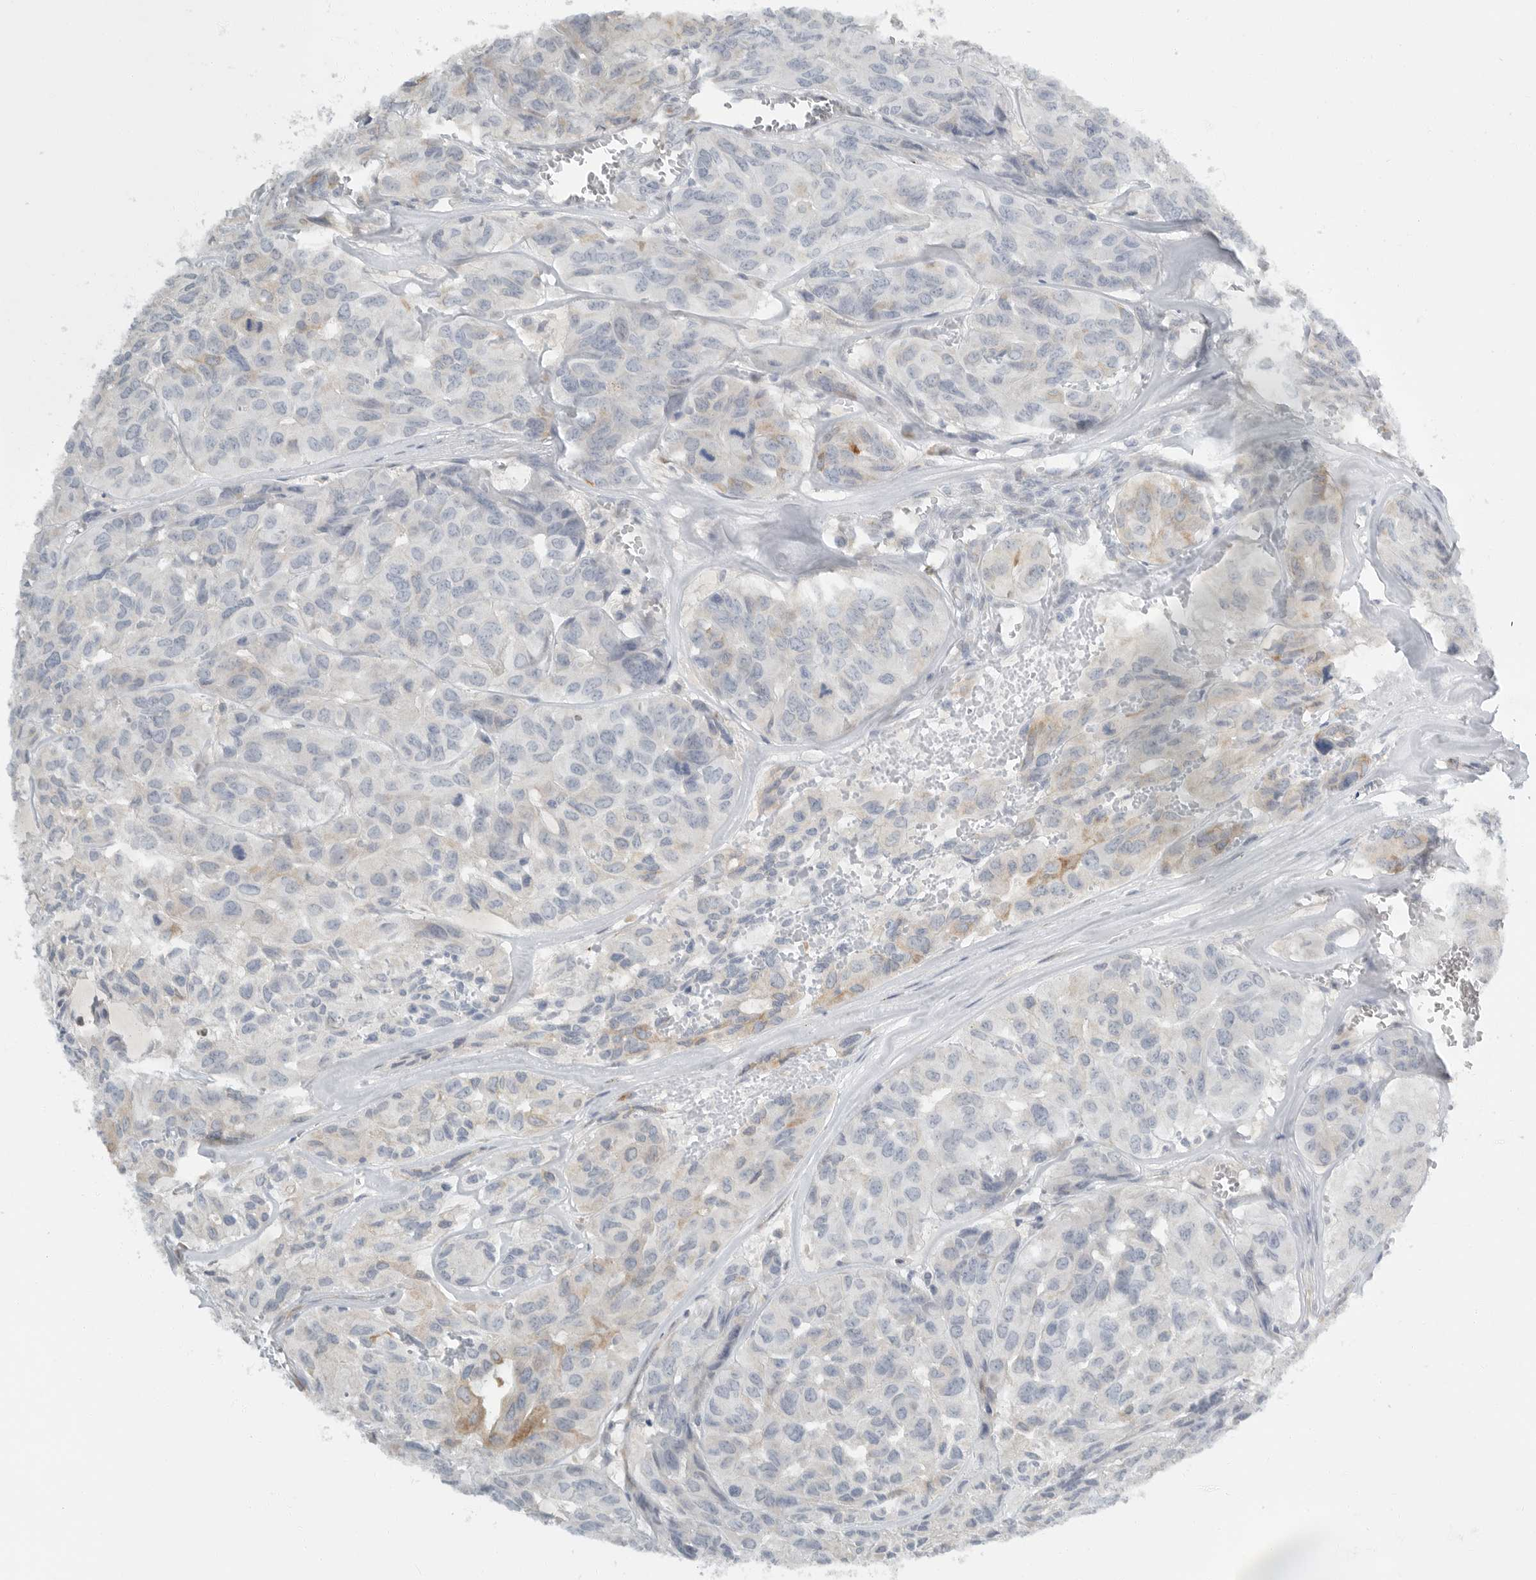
{"staining": {"intensity": "weak", "quantity": "<25%", "location": "cytoplasmic/membranous"}, "tissue": "head and neck cancer", "cell_type": "Tumor cells", "image_type": "cancer", "snomed": [{"axis": "morphology", "description": "Adenocarcinoma, NOS"}, {"axis": "topography", "description": "Salivary gland, NOS"}, {"axis": "topography", "description": "Head-Neck"}], "caption": "Human adenocarcinoma (head and neck) stained for a protein using immunohistochemistry exhibits no staining in tumor cells.", "gene": "PAM", "patient": {"sex": "female", "age": 76}}